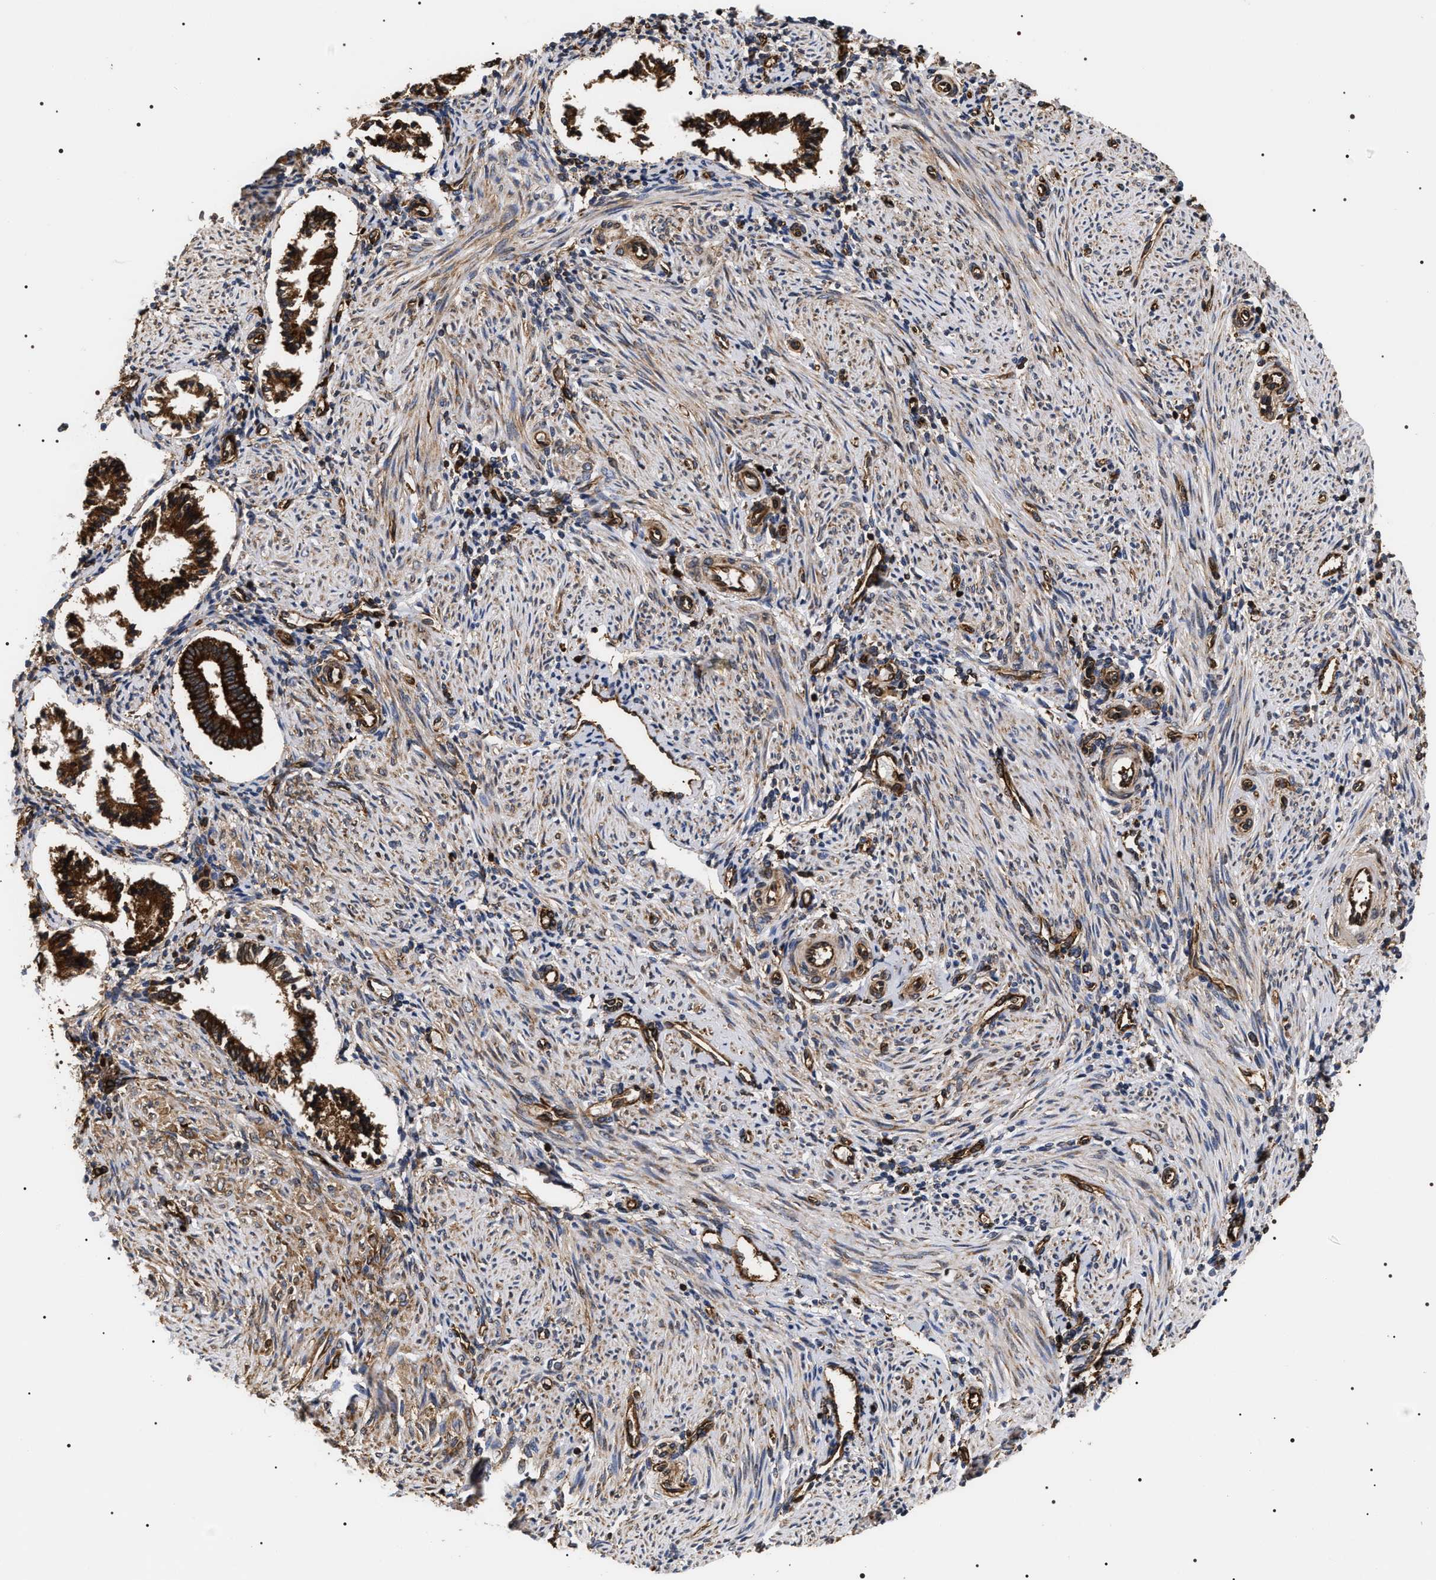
{"staining": {"intensity": "strong", "quantity": "25%-75%", "location": "cytoplasmic/membranous"}, "tissue": "endometrium", "cell_type": "Cells in endometrial stroma", "image_type": "normal", "snomed": [{"axis": "morphology", "description": "Normal tissue, NOS"}, {"axis": "topography", "description": "Endometrium"}], "caption": "Brown immunohistochemical staining in normal endometrium exhibits strong cytoplasmic/membranous staining in about 25%-75% of cells in endometrial stroma. (DAB IHC with brightfield microscopy, high magnification).", "gene": "SERBP1", "patient": {"sex": "female", "age": 42}}